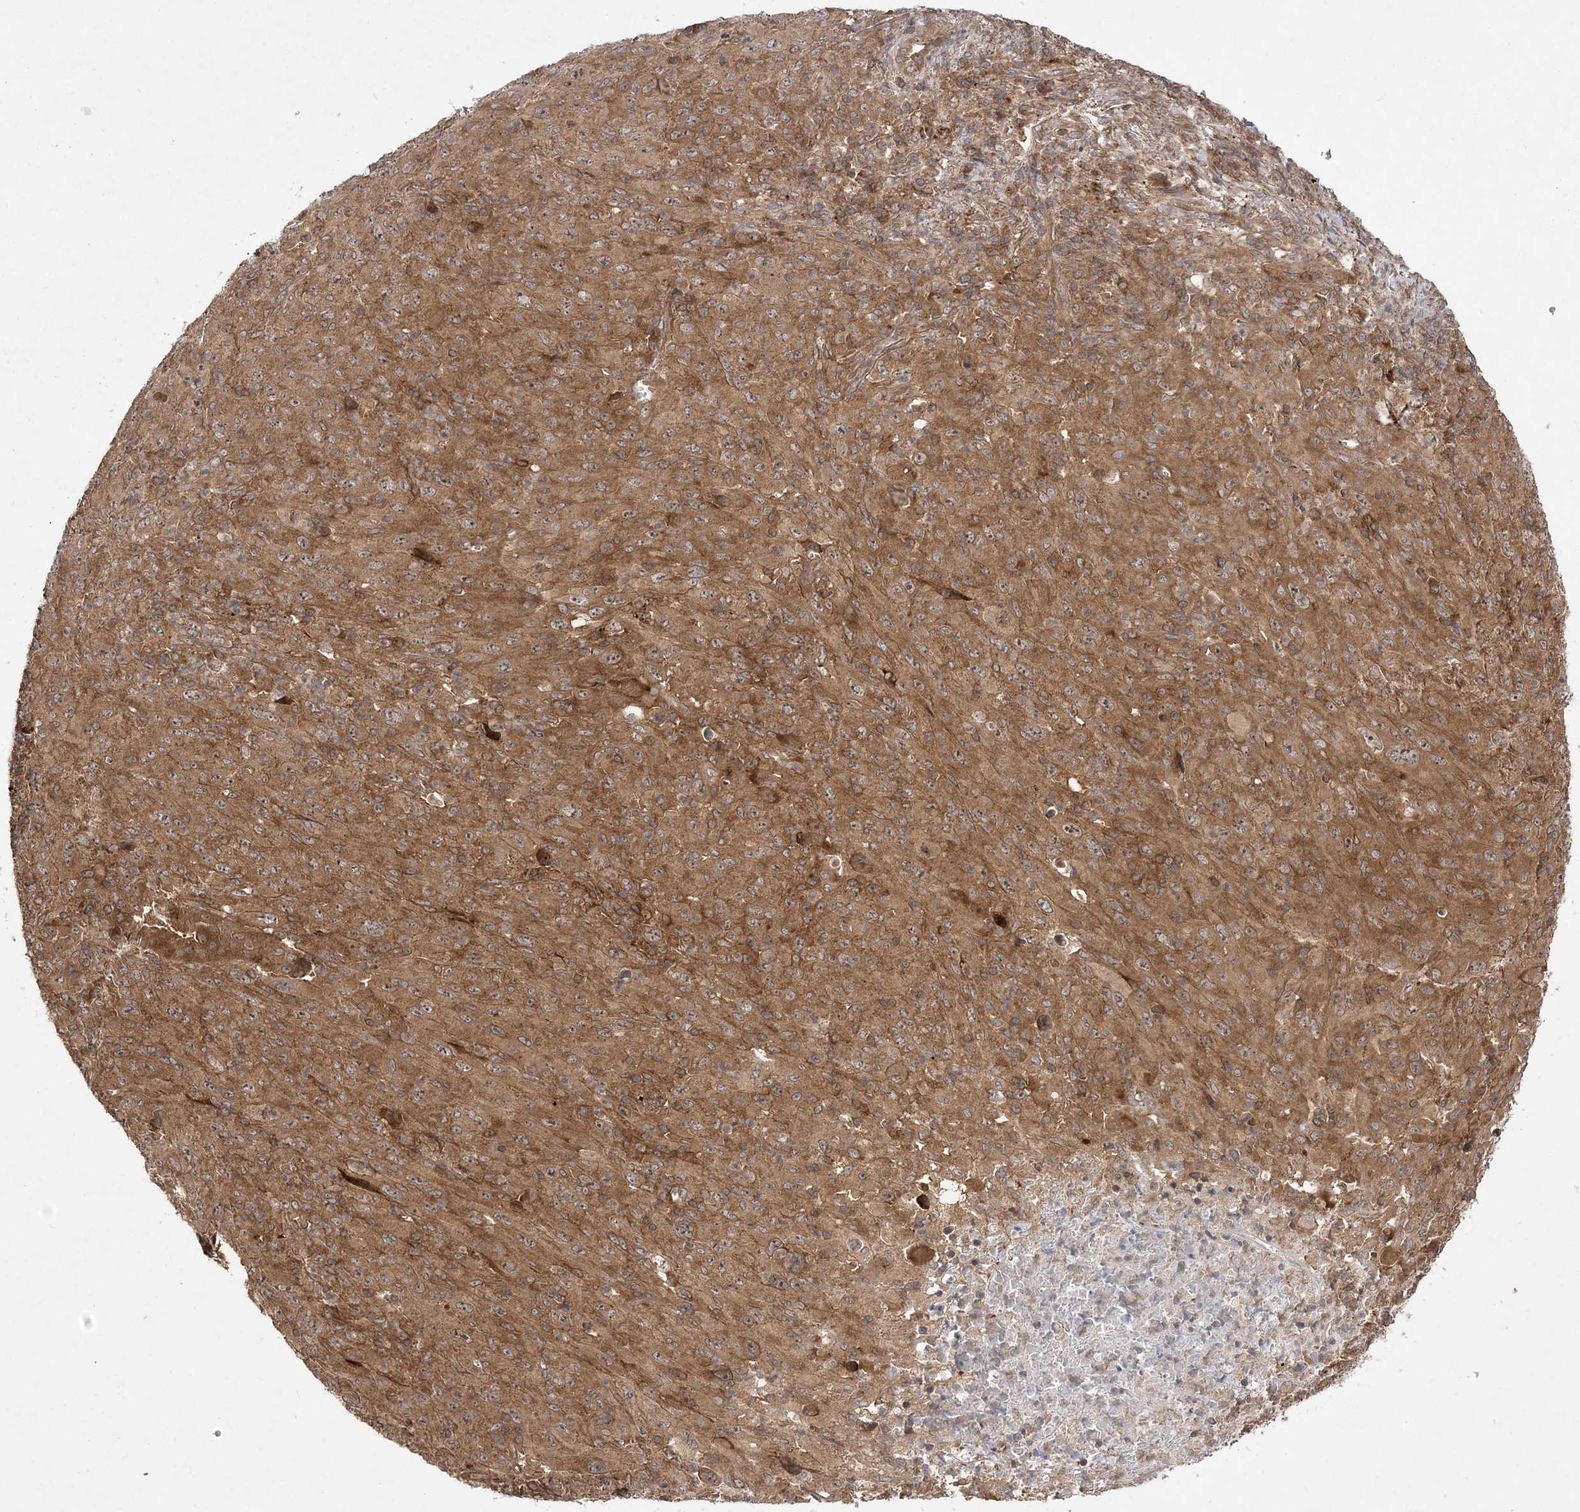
{"staining": {"intensity": "moderate", "quantity": ">75%", "location": "cytoplasmic/membranous"}, "tissue": "melanoma", "cell_type": "Tumor cells", "image_type": "cancer", "snomed": [{"axis": "morphology", "description": "Malignant melanoma, Metastatic site"}, {"axis": "topography", "description": "Skin"}], "caption": "The image exhibits staining of malignant melanoma (metastatic site), revealing moderate cytoplasmic/membranous protein positivity (brown color) within tumor cells. (Brightfield microscopy of DAB IHC at high magnification).", "gene": "TMEM9B", "patient": {"sex": "female", "age": 56}}